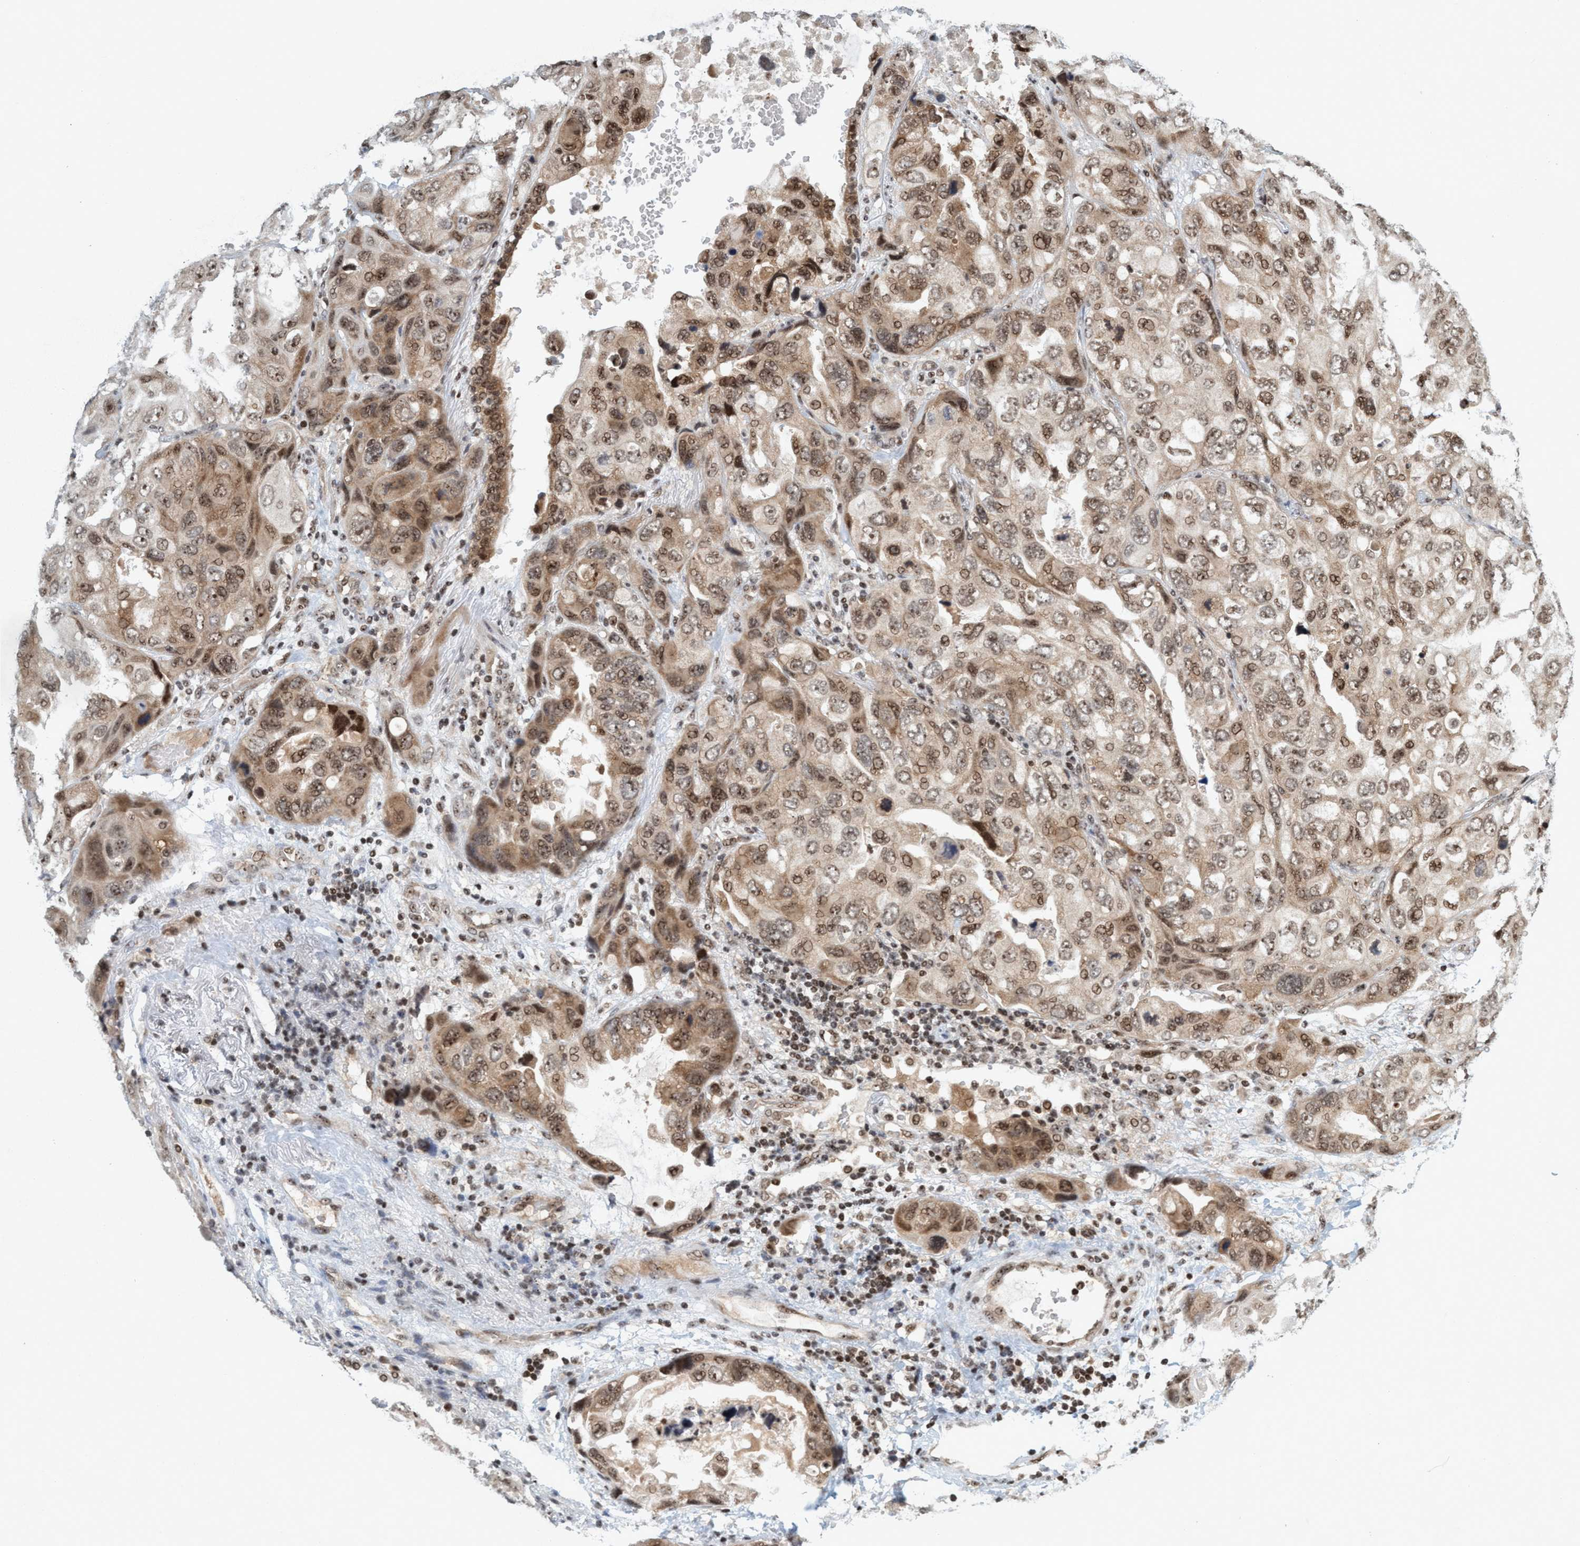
{"staining": {"intensity": "moderate", "quantity": ">75%", "location": "nuclear"}, "tissue": "lung cancer", "cell_type": "Tumor cells", "image_type": "cancer", "snomed": [{"axis": "morphology", "description": "Squamous cell carcinoma, NOS"}, {"axis": "topography", "description": "Lung"}], "caption": "The immunohistochemical stain shows moderate nuclear positivity in tumor cells of lung cancer tissue.", "gene": "SMCR8", "patient": {"sex": "female", "age": 73}}